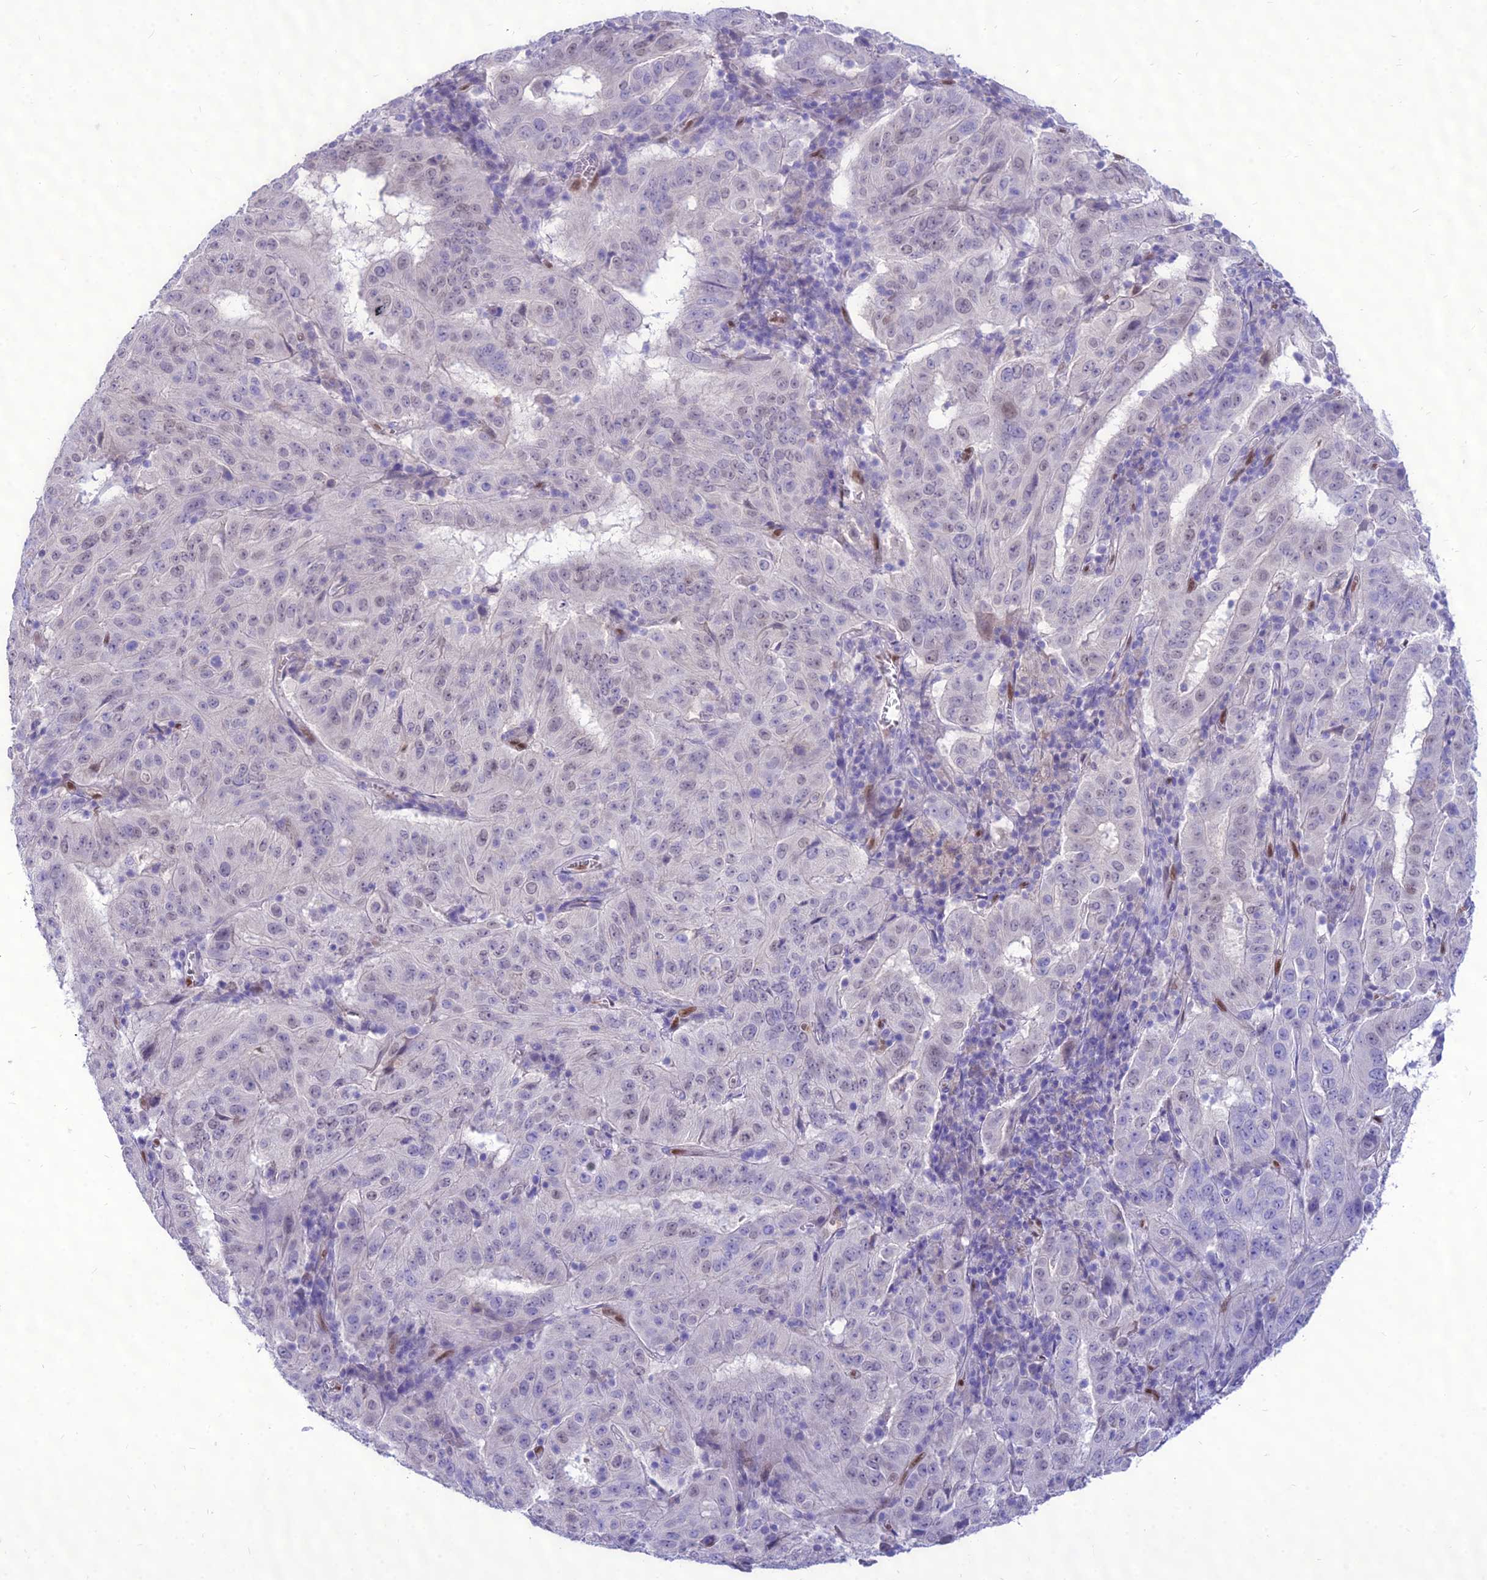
{"staining": {"intensity": "negative", "quantity": "none", "location": "none"}, "tissue": "pancreatic cancer", "cell_type": "Tumor cells", "image_type": "cancer", "snomed": [{"axis": "morphology", "description": "Adenocarcinoma, NOS"}, {"axis": "topography", "description": "Pancreas"}], "caption": "The micrograph shows no staining of tumor cells in pancreatic cancer.", "gene": "NOVA2", "patient": {"sex": "male", "age": 63}}